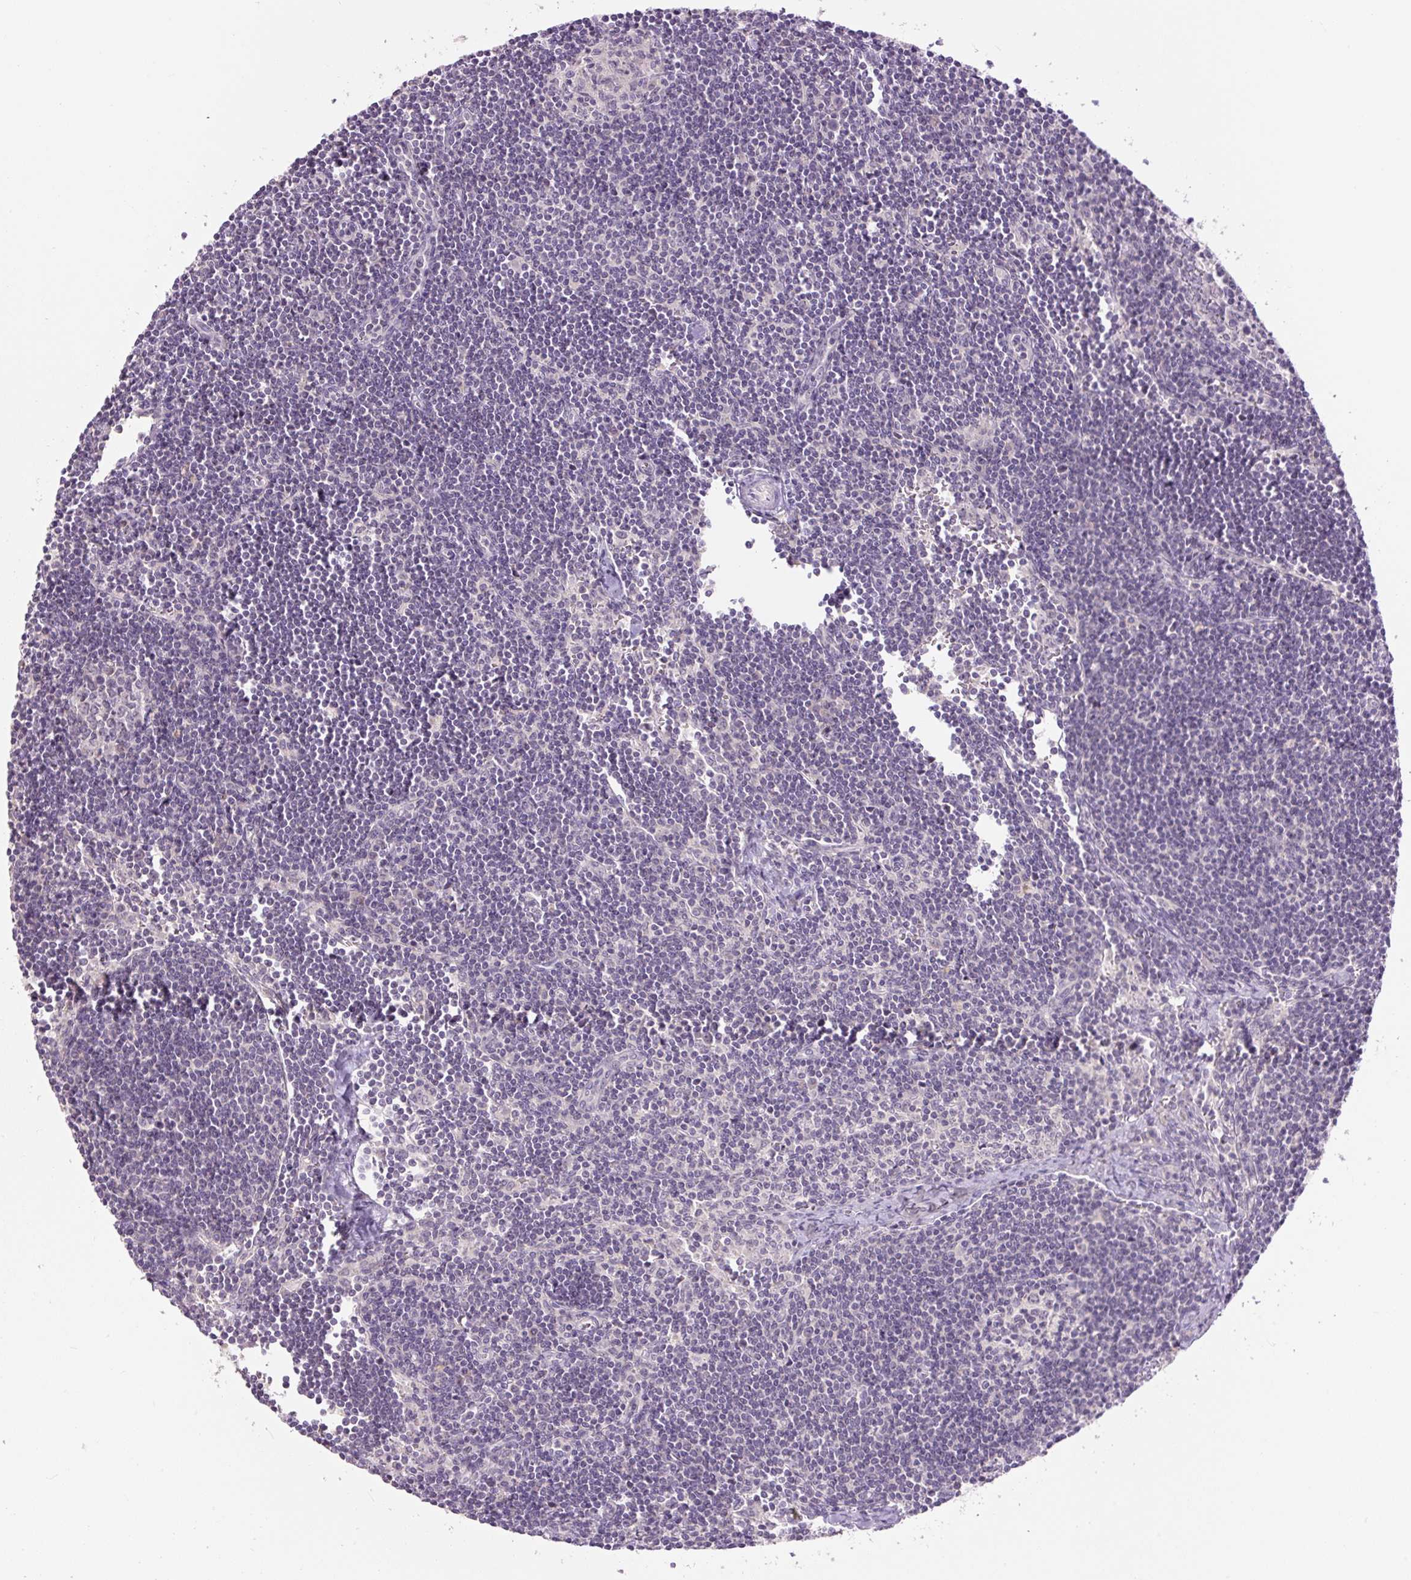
{"staining": {"intensity": "negative", "quantity": "none", "location": "none"}, "tissue": "lymph node", "cell_type": "Germinal center cells", "image_type": "normal", "snomed": [{"axis": "morphology", "description": "Normal tissue, NOS"}, {"axis": "topography", "description": "Lymph node"}], "caption": "A photomicrograph of human lymph node is negative for staining in germinal center cells. The staining is performed using DAB (3,3'-diaminobenzidine) brown chromogen with nuclei counter-stained in using hematoxylin.", "gene": "FABP7", "patient": {"sex": "female", "age": 29}}